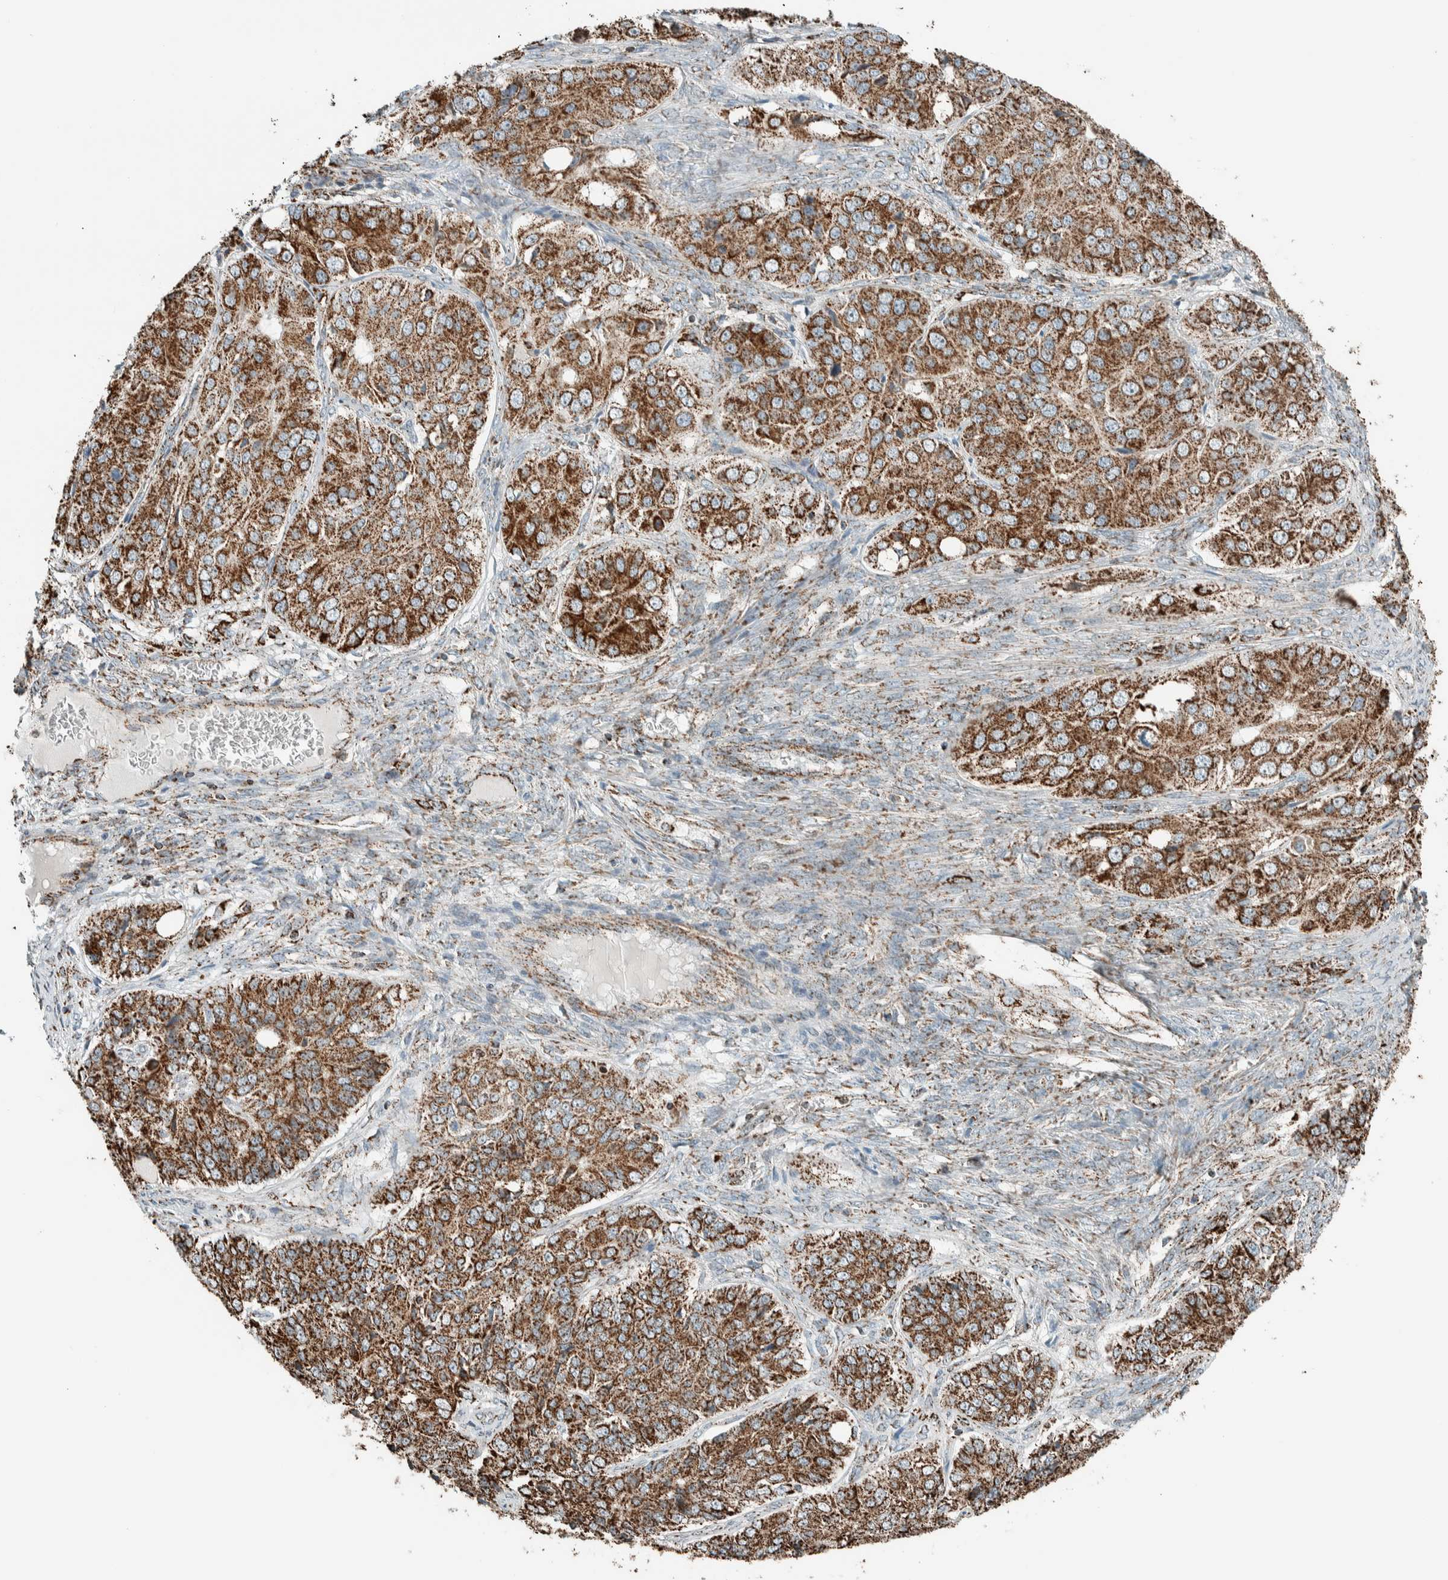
{"staining": {"intensity": "strong", "quantity": ">75%", "location": "cytoplasmic/membranous"}, "tissue": "ovarian cancer", "cell_type": "Tumor cells", "image_type": "cancer", "snomed": [{"axis": "morphology", "description": "Carcinoma, endometroid"}, {"axis": "topography", "description": "Ovary"}], "caption": "Approximately >75% of tumor cells in endometroid carcinoma (ovarian) display strong cytoplasmic/membranous protein expression as visualized by brown immunohistochemical staining.", "gene": "ZNF454", "patient": {"sex": "female", "age": 51}}